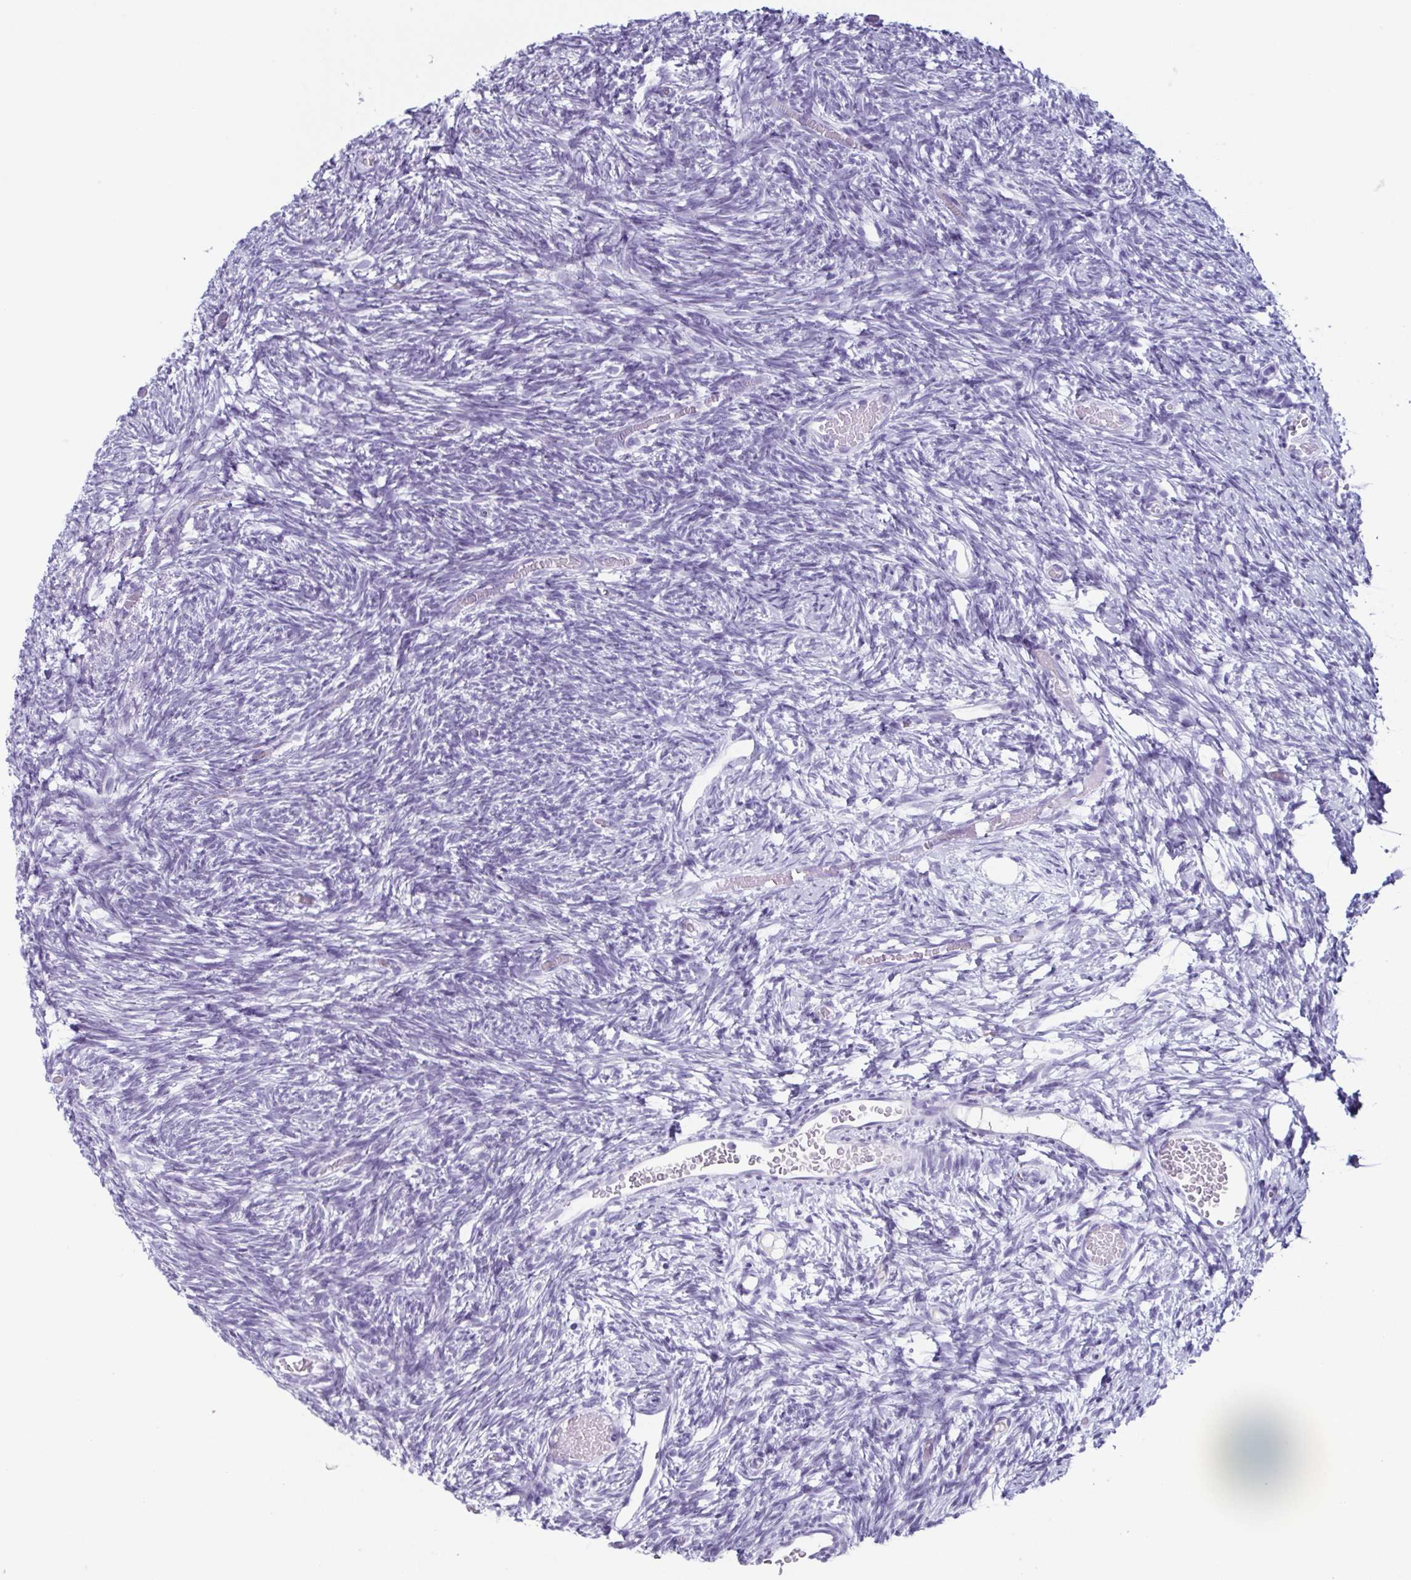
{"staining": {"intensity": "negative", "quantity": "none", "location": "none"}, "tissue": "ovary", "cell_type": "Follicle cells", "image_type": "normal", "snomed": [{"axis": "morphology", "description": "Normal tissue, NOS"}, {"axis": "topography", "description": "Ovary"}], "caption": "This is an IHC histopathology image of benign ovary. There is no expression in follicle cells.", "gene": "ENKUR", "patient": {"sex": "female", "age": 39}}